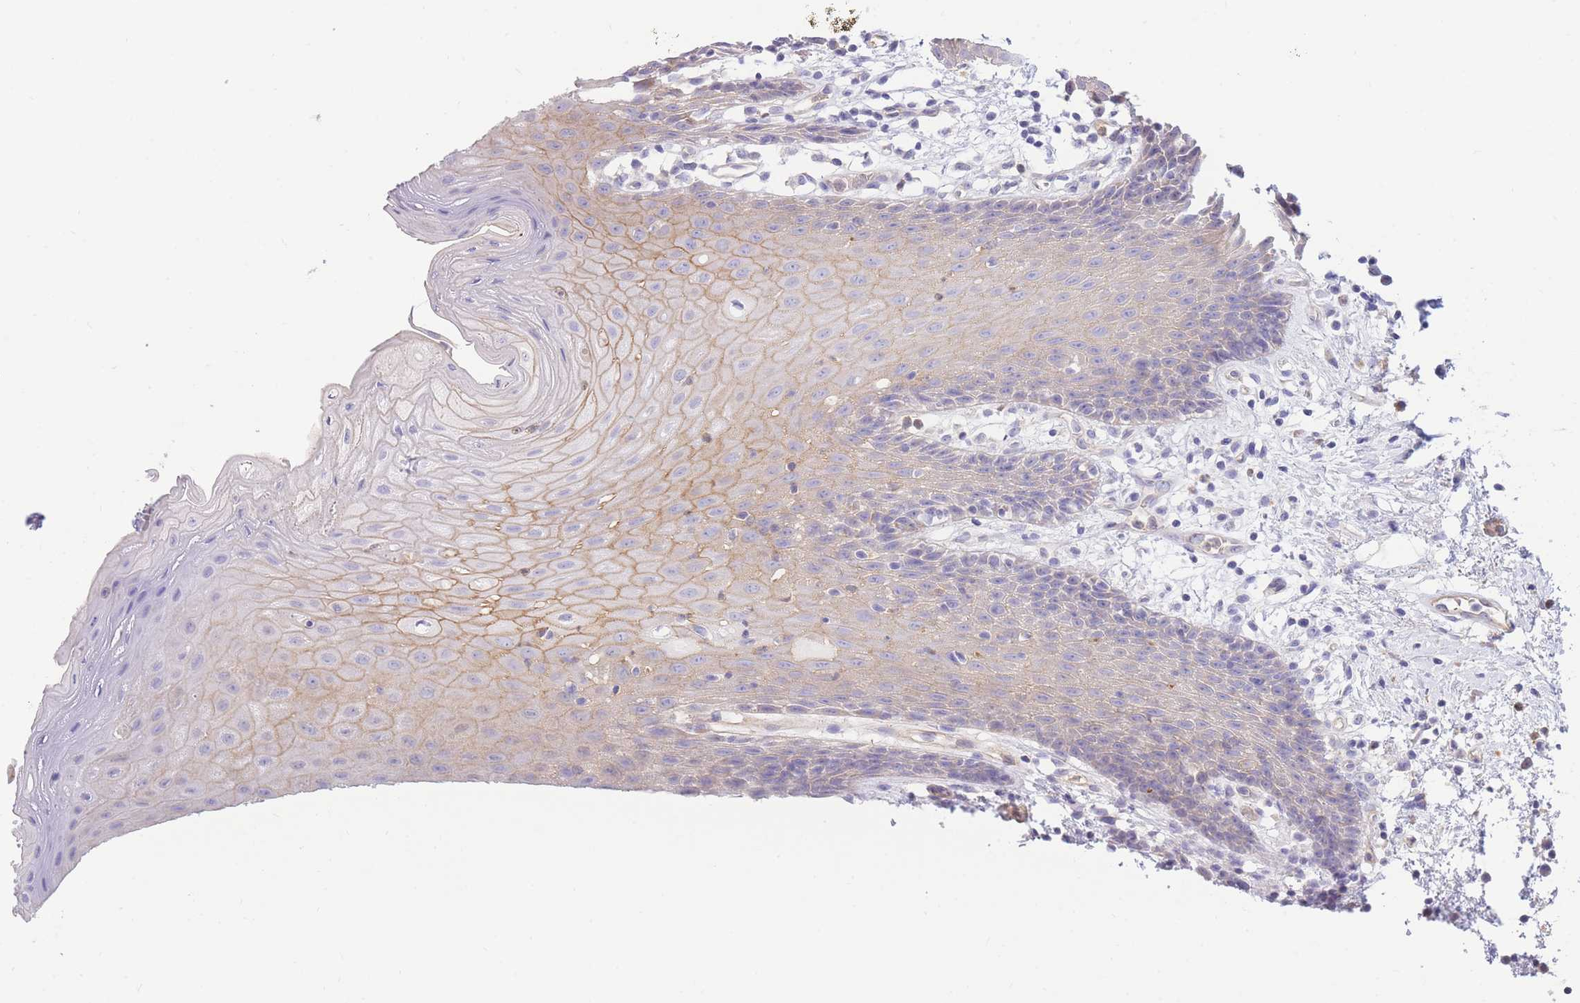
{"staining": {"intensity": "moderate", "quantity": "<25%", "location": "cytoplasmic/membranous"}, "tissue": "oral mucosa", "cell_type": "Squamous epithelial cells", "image_type": "normal", "snomed": [{"axis": "morphology", "description": "Normal tissue, NOS"}, {"axis": "topography", "description": "Oral tissue"}, {"axis": "topography", "description": "Tounge, NOS"}], "caption": "Human oral mucosa stained with a brown dye displays moderate cytoplasmic/membranous positive positivity in about <25% of squamous epithelial cells.", "gene": "SULT1A1", "patient": {"sex": "female", "age": 59}}